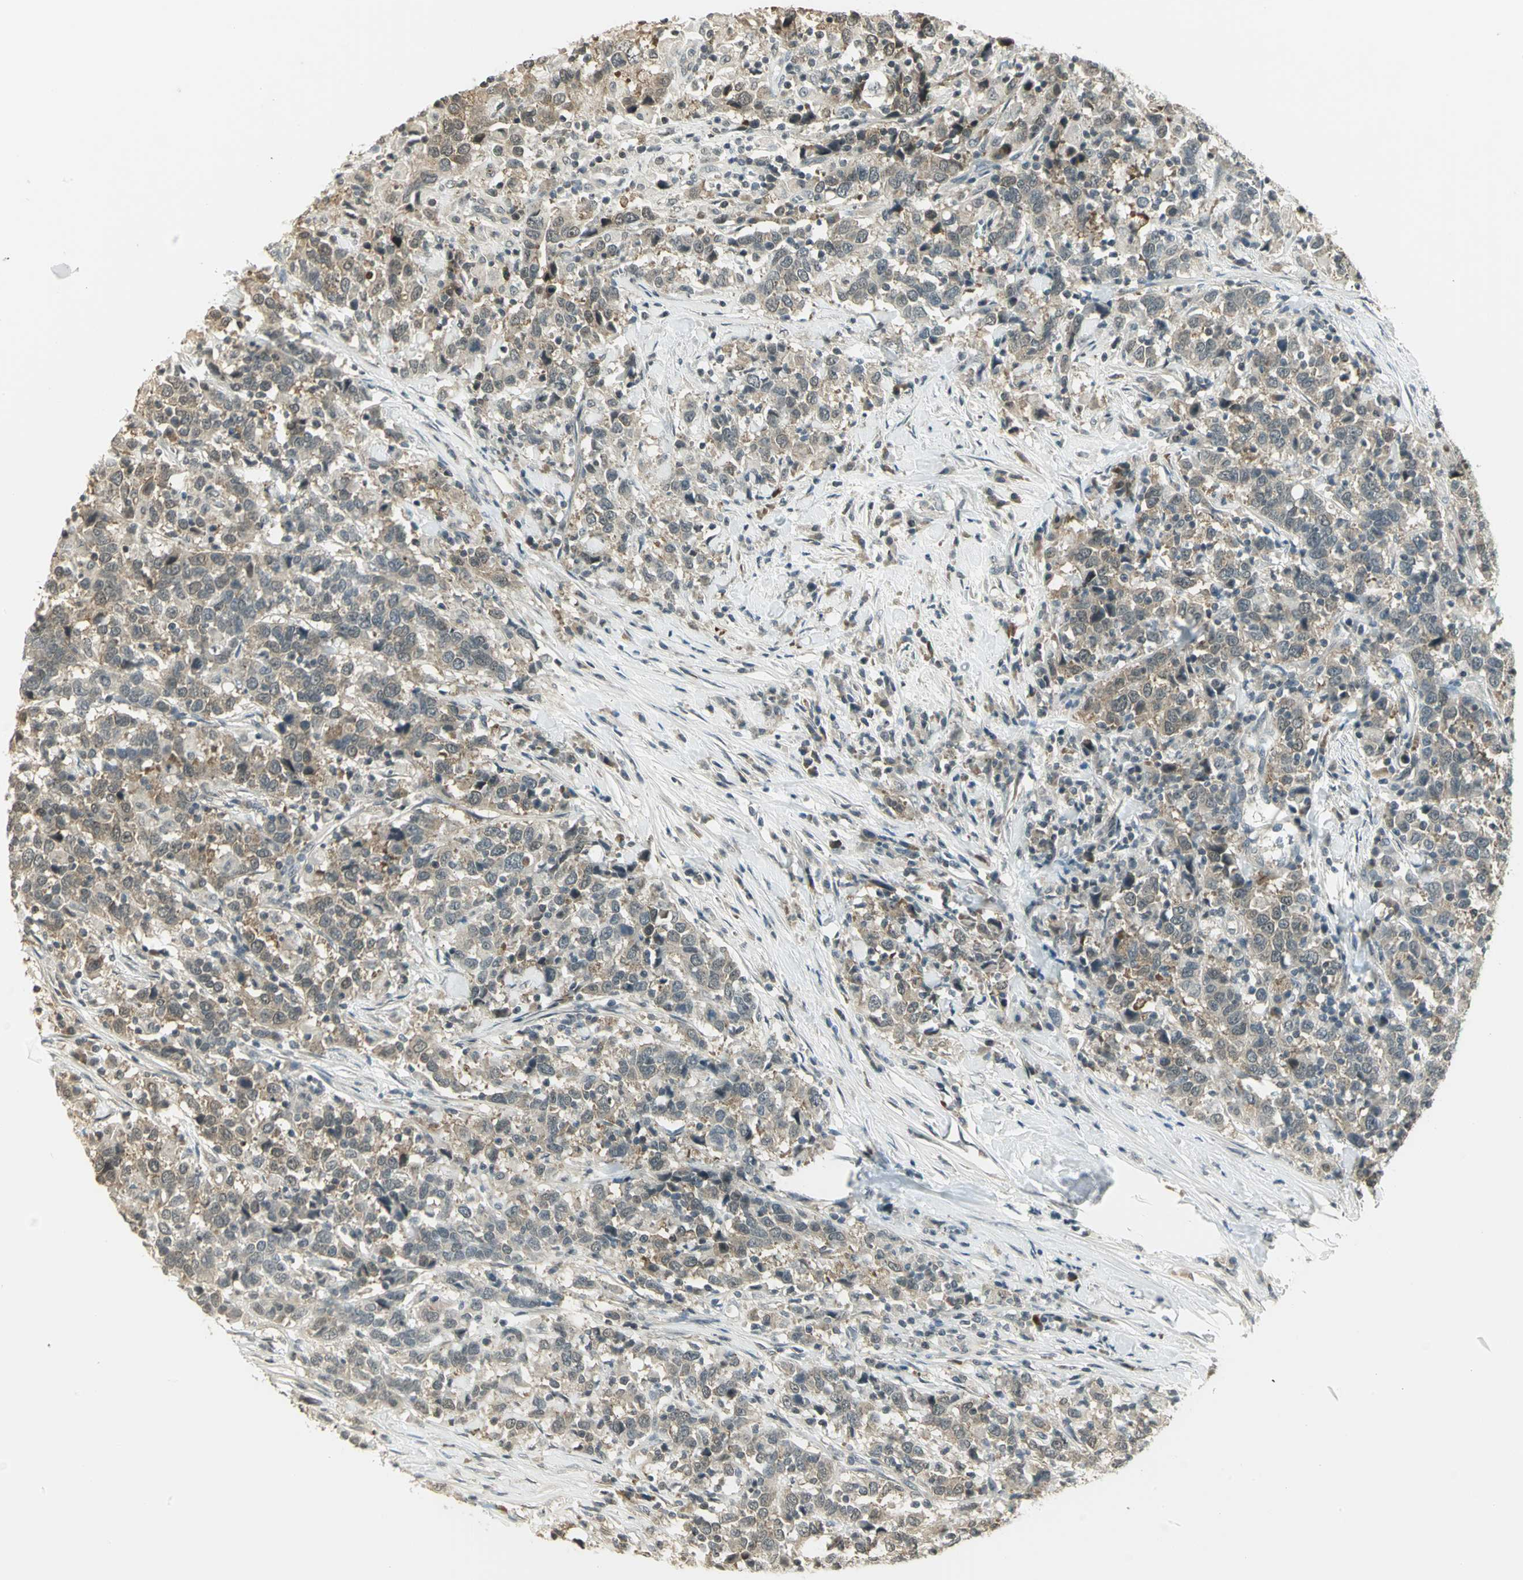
{"staining": {"intensity": "weak", "quantity": ">75%", "location": "cytoplasmic/membranous"}, "tissue": "urothelial cancer", "cell_type": "Tumor cells", "image_type": "cancer", "snomed": [{"axis": "morphology", "description": "Urothelial carcinoma, High grade"}, {"axis": "topography", "description": "Urinary bladder"}], "caption": "IHC (DAB (3,3'-diaminobenzidine)) staining of urothelial cancer shows weak cytoplasmic/membranous protein positivity in about >75% of tumor cells.", "gene": "CDC34", "patient": {"sex": "male", "age": 61}}